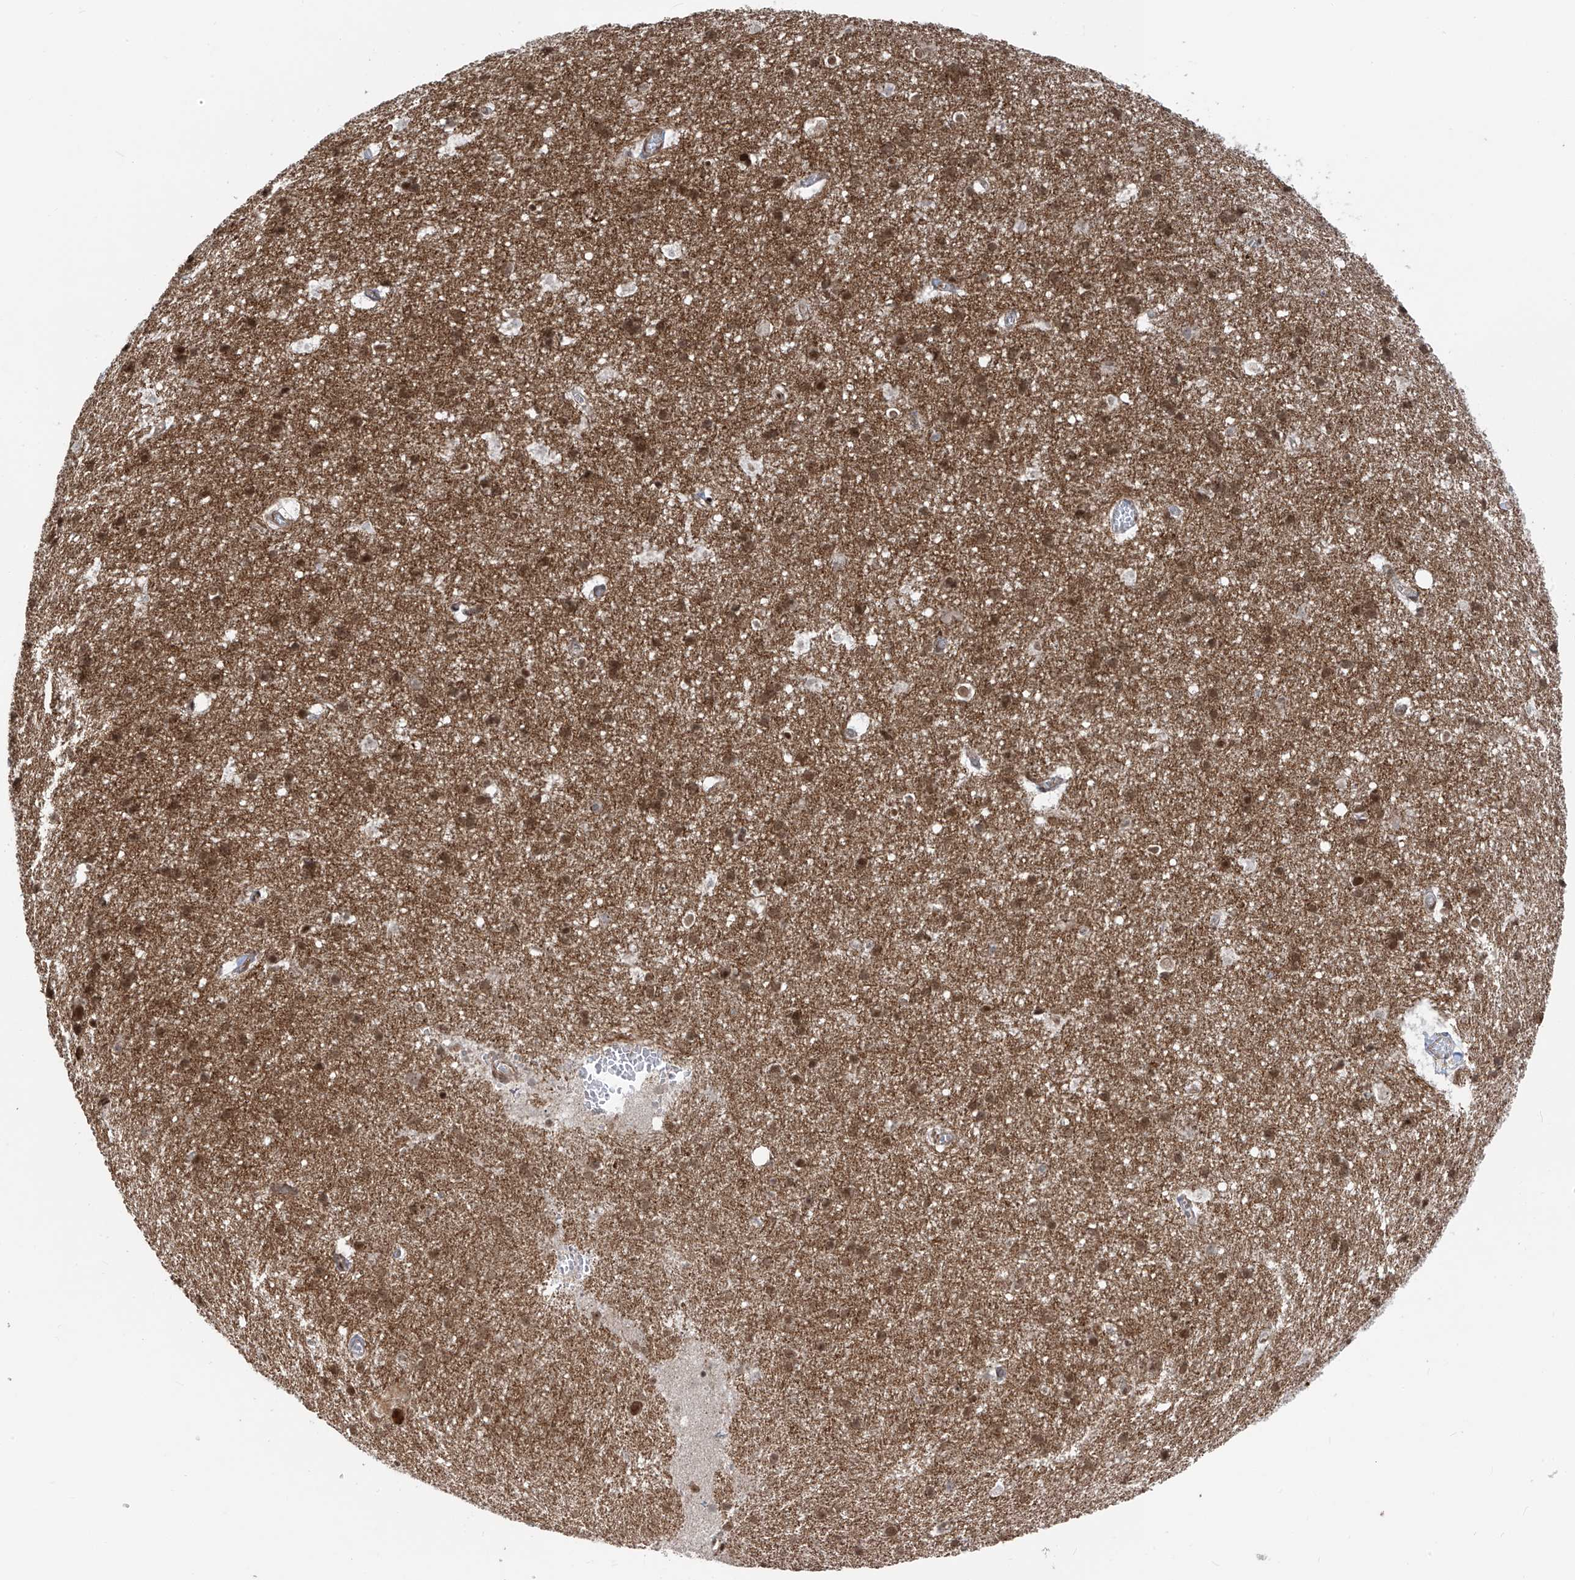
{"staining": {"intensity": "weak", "quantity": "25%-75%", "location": "cytoplasmic/membranous"}, "tissue": "cerebral cortex", "cell_type": "Endothelial cells", "image_type": "normal", "snomed": [{"axis": "morphology", "description": "Normal tissue, NOS"}, {"axis": "topography", "description": "Cerebral cortex"}], "caption": "An immunohistochemistry micrograph of benign tissue is shown. Protein staining in brown shows weak cytoplasmic/membranous positivity in cerebral cortex within endothelial cells. The protein is stained brown, and the nuclei are stained in blue (DAB IHC with brightfield microscopy, high magnification).", "gene": "ARHGEF3", "patient": {"sex": "male", "age": 54}}